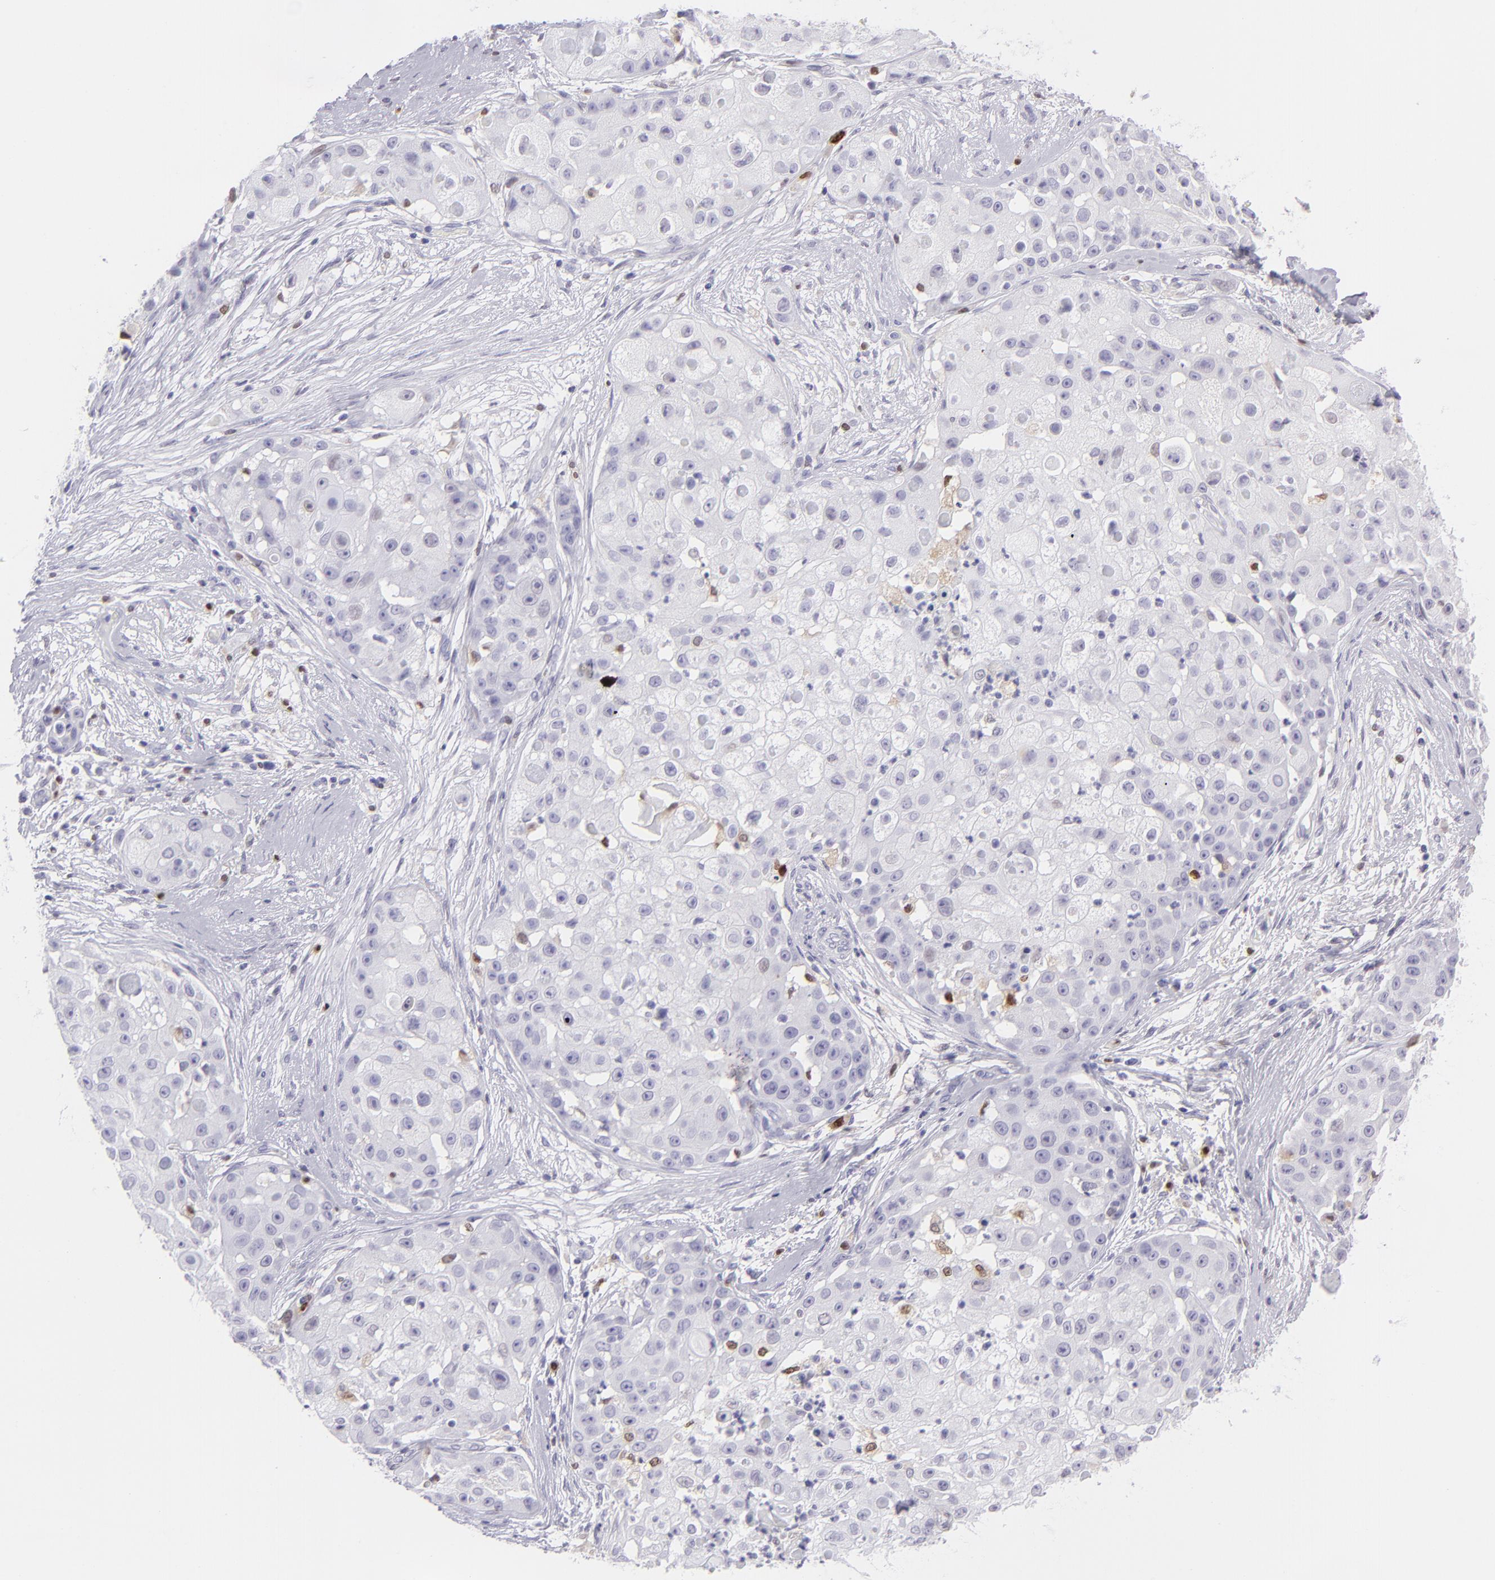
{"staining": {"intensity": "negative", "quantity": "none", "location": "none"}, "tissue": "skin cancer", "cell_type": "Tumor cells", "image_type": "cancer", "snomed": [{"axis": "morphology", "description": "Squamous cell carcinoma, NOS"}, {"axis": "topography", "description": "Skin"}], "caption": "This image is of squamous cell carcinoma (skin) stained with immunohistochemistry to label a protein in brown with the nuclei are counter-stained blue. There is no staining in tumor cells.", "gene": "MITF", "patient": {"sex": "female", "age": 57}}